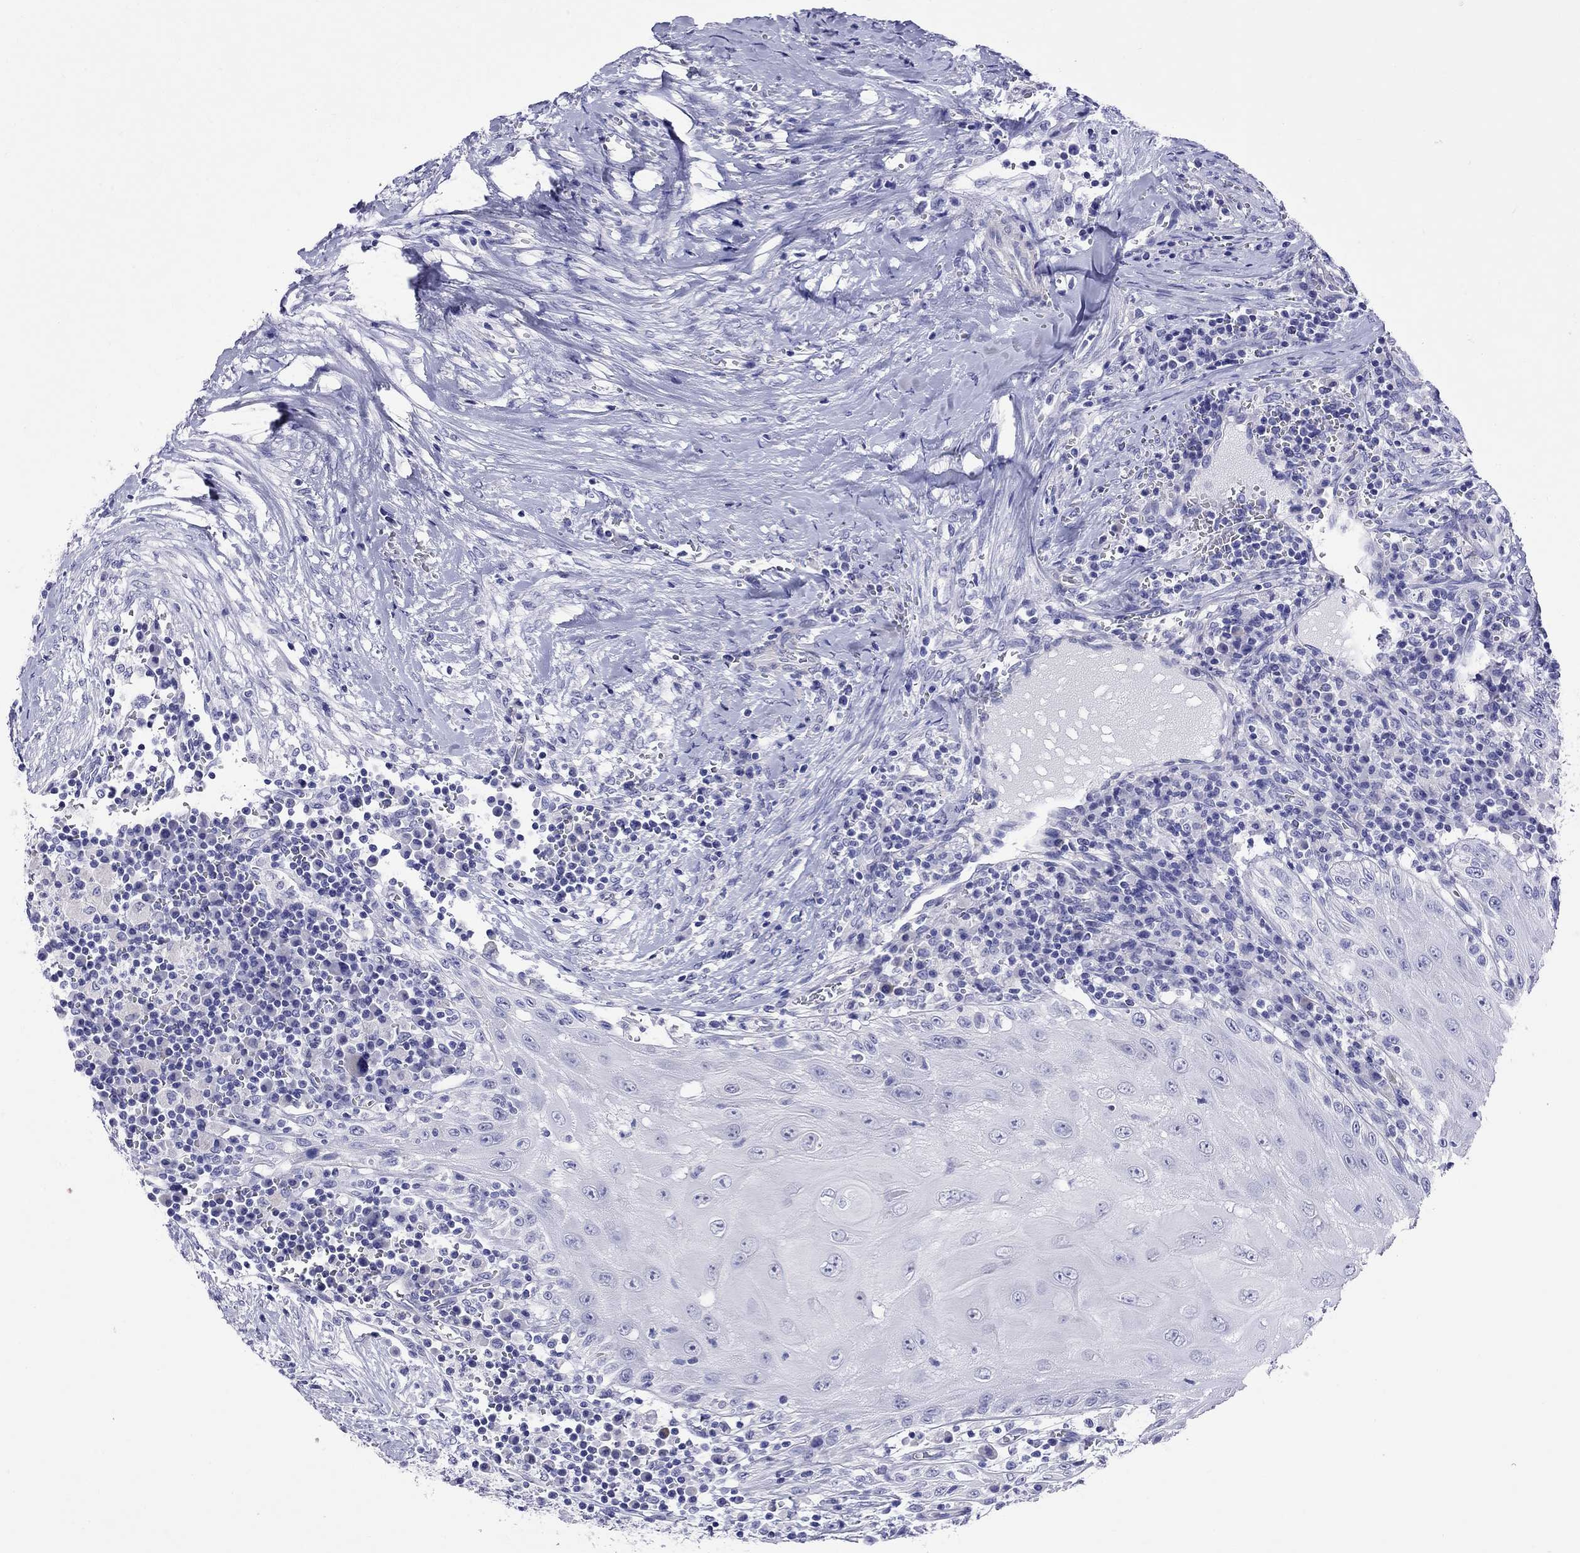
{"staining": {"intensity": "negative", "quantity": "none", "location": "none"}, "tissue": "head and neck cancer", "cell_type": "Tumor cells", "image_type": "cancer", "snomed": [{"axis": "morphology", "description": "Squamous cell carcinoma, NOS"}, {"axis": "topography", "description": "Oral tissue"}, {"axis": "topography", "description": "Head-Neck"}], "caption": "This is an IHC image of head and neck cancer (squamous cell carcinoma). There is no staining in tumor cells.", "gene": "KIAA2012", "patient": {"sex": "male", "age": 58}}